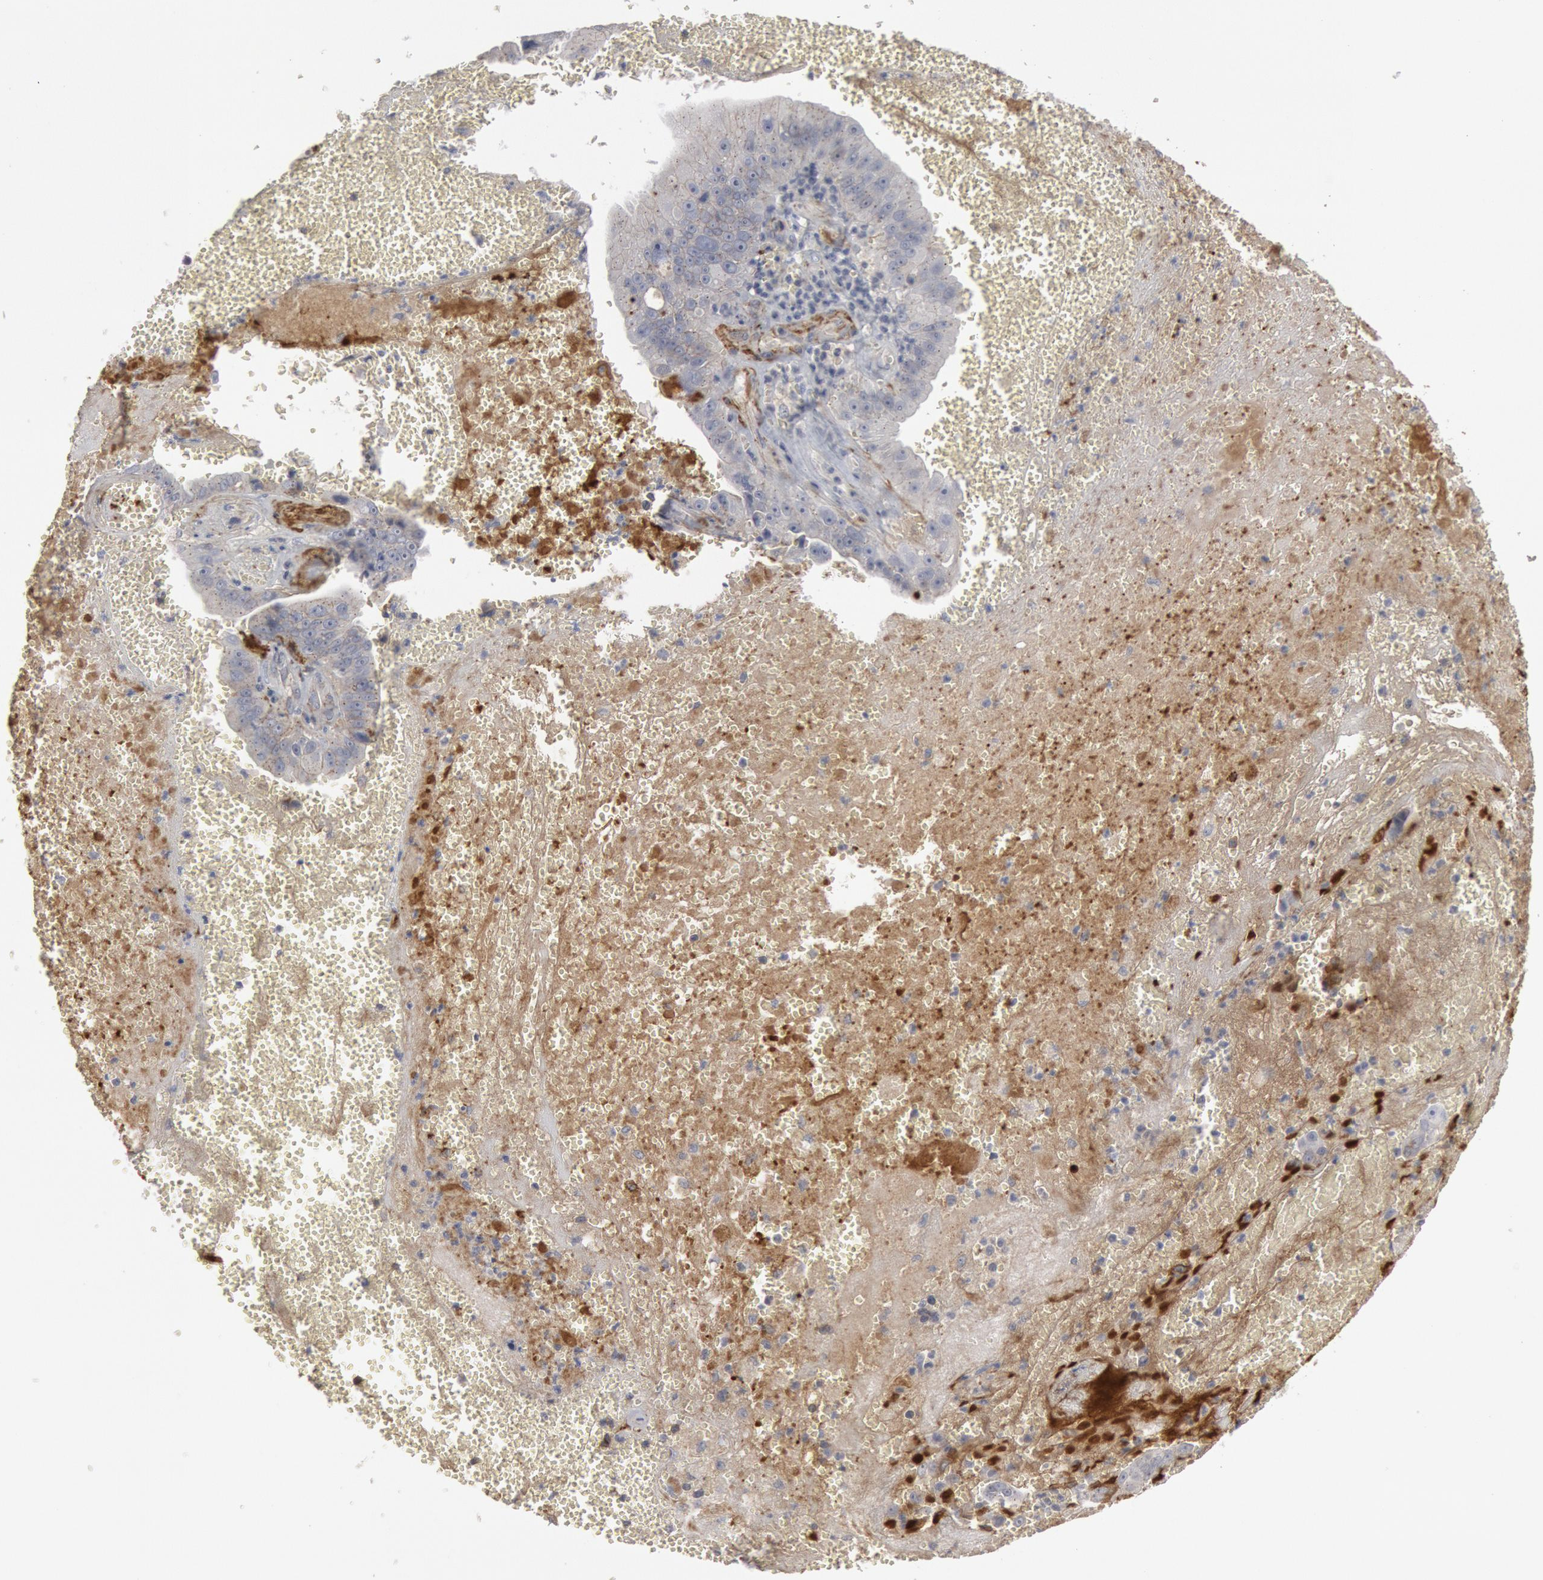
{"staining": {"intensity": "weak", "quantity": "<25%", "location": "cytoplasmic/membranous"}, "tissue": "liver cancer", "cell_type": "Tumor cells", "image_type": "cancer", "snomed": [{"axis": "morphology", "description": "Cholangiocarcinoma"}, {"axis": "topography", "description": "Liver"}], "caption": "A high-resolution histopathology image shows immunohistochemistry (IHC) staining of cholangiocarcinoma (liver), which reveals no significant expression in tumor cells.", "gene": "C1QC", "patient": {"sex": "female", "age": 79}}